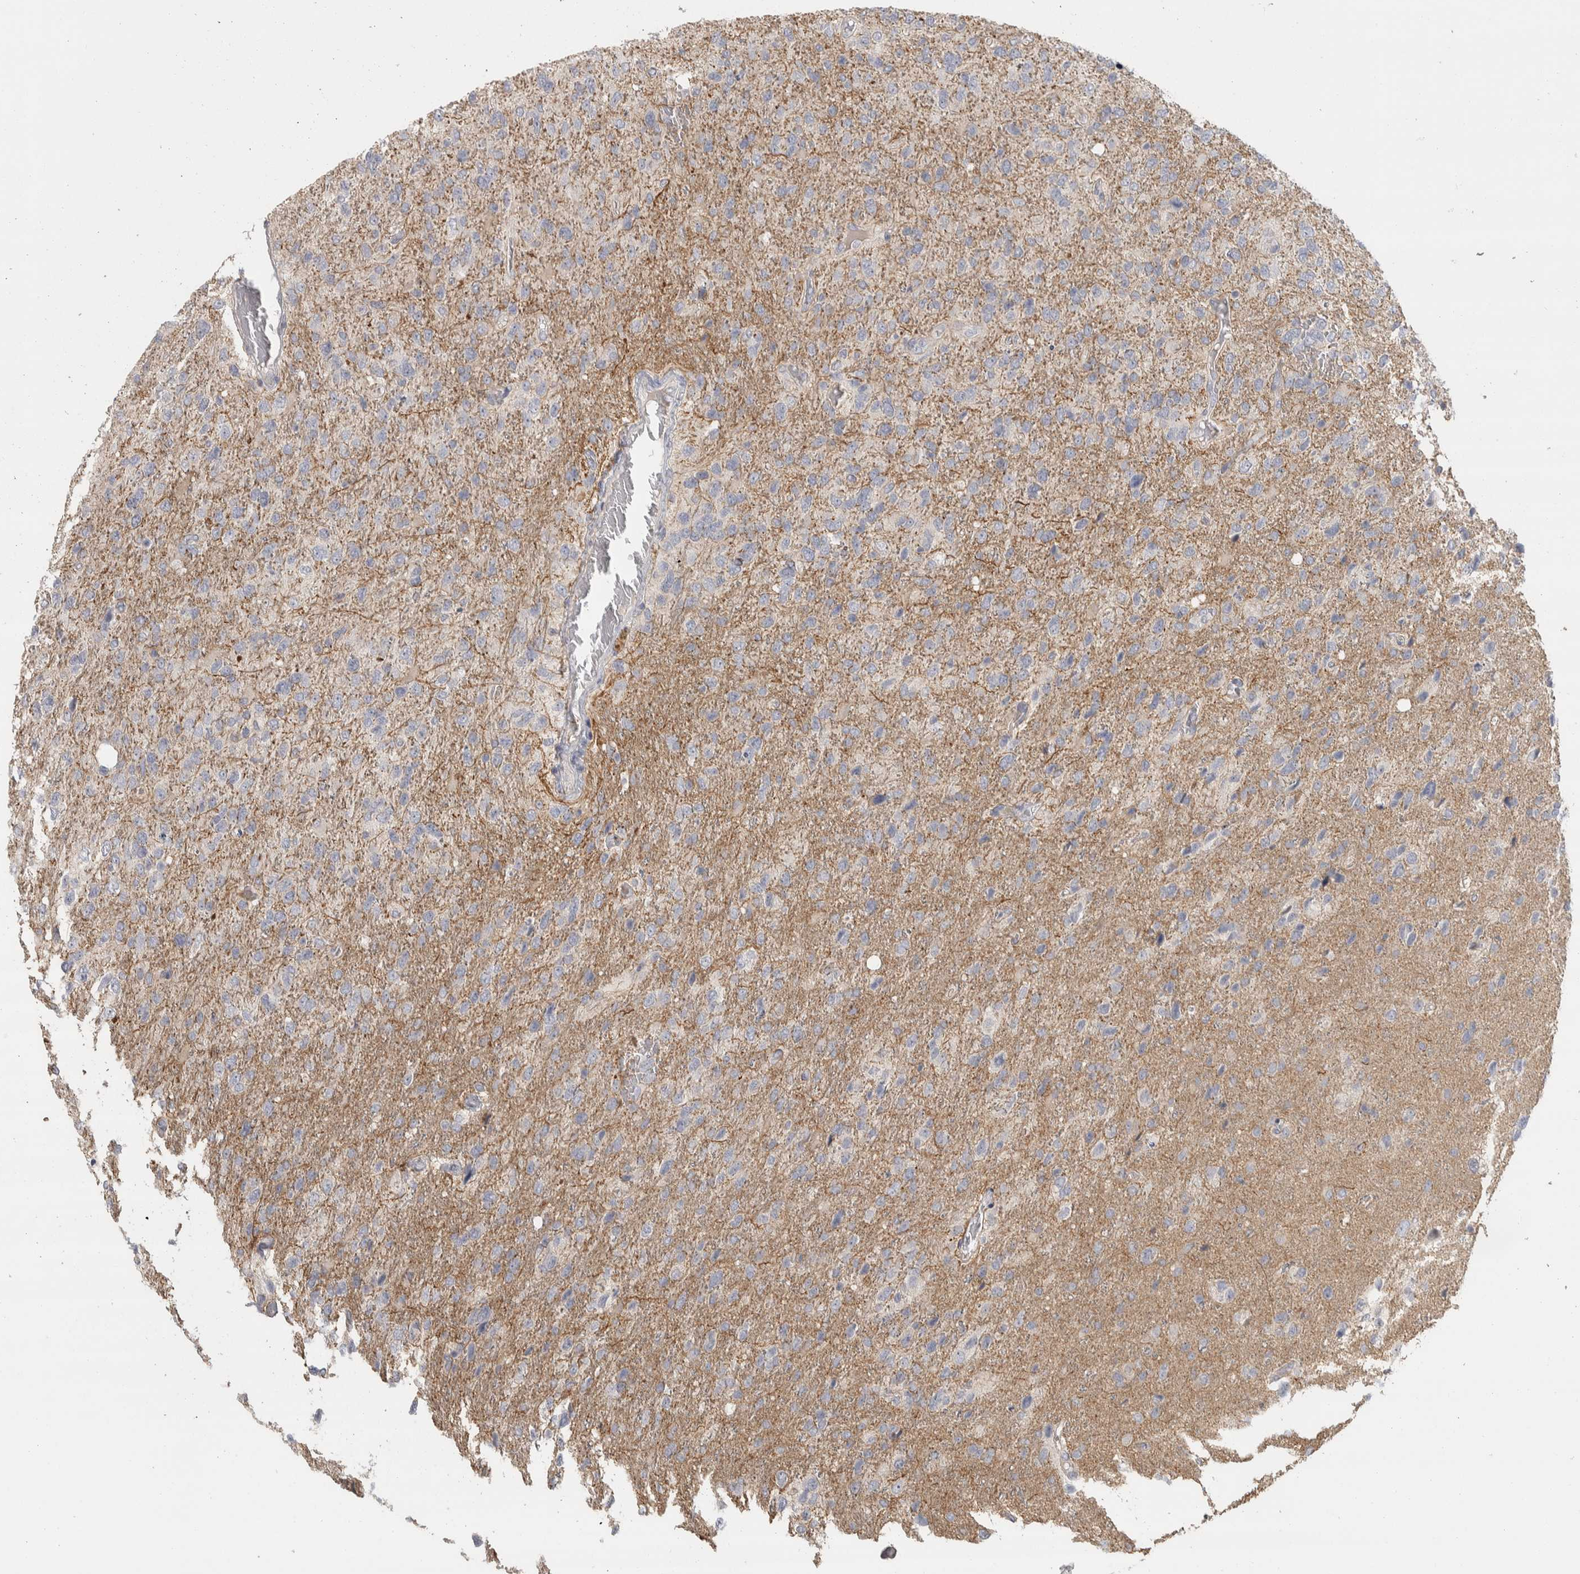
{"staining": {"intensity": "negative", "quantity": "none", "location": "none"}, "tissue": "glioma", "cell_type": "Tumor cells", "image_type": "cancer", "snomed": [{"axis": "morphology", "description": "Glioma, malignant, High grade"}, {"axis": "topography", "description": "Brain"}], "caption": "This is an immunohistochemistry (IHC) histopathology image of human malignant glioma (high-grade). There is no expression in tumor cells.", "gene": "DCXR", "patient": {"sex": "female", "age": 58}}